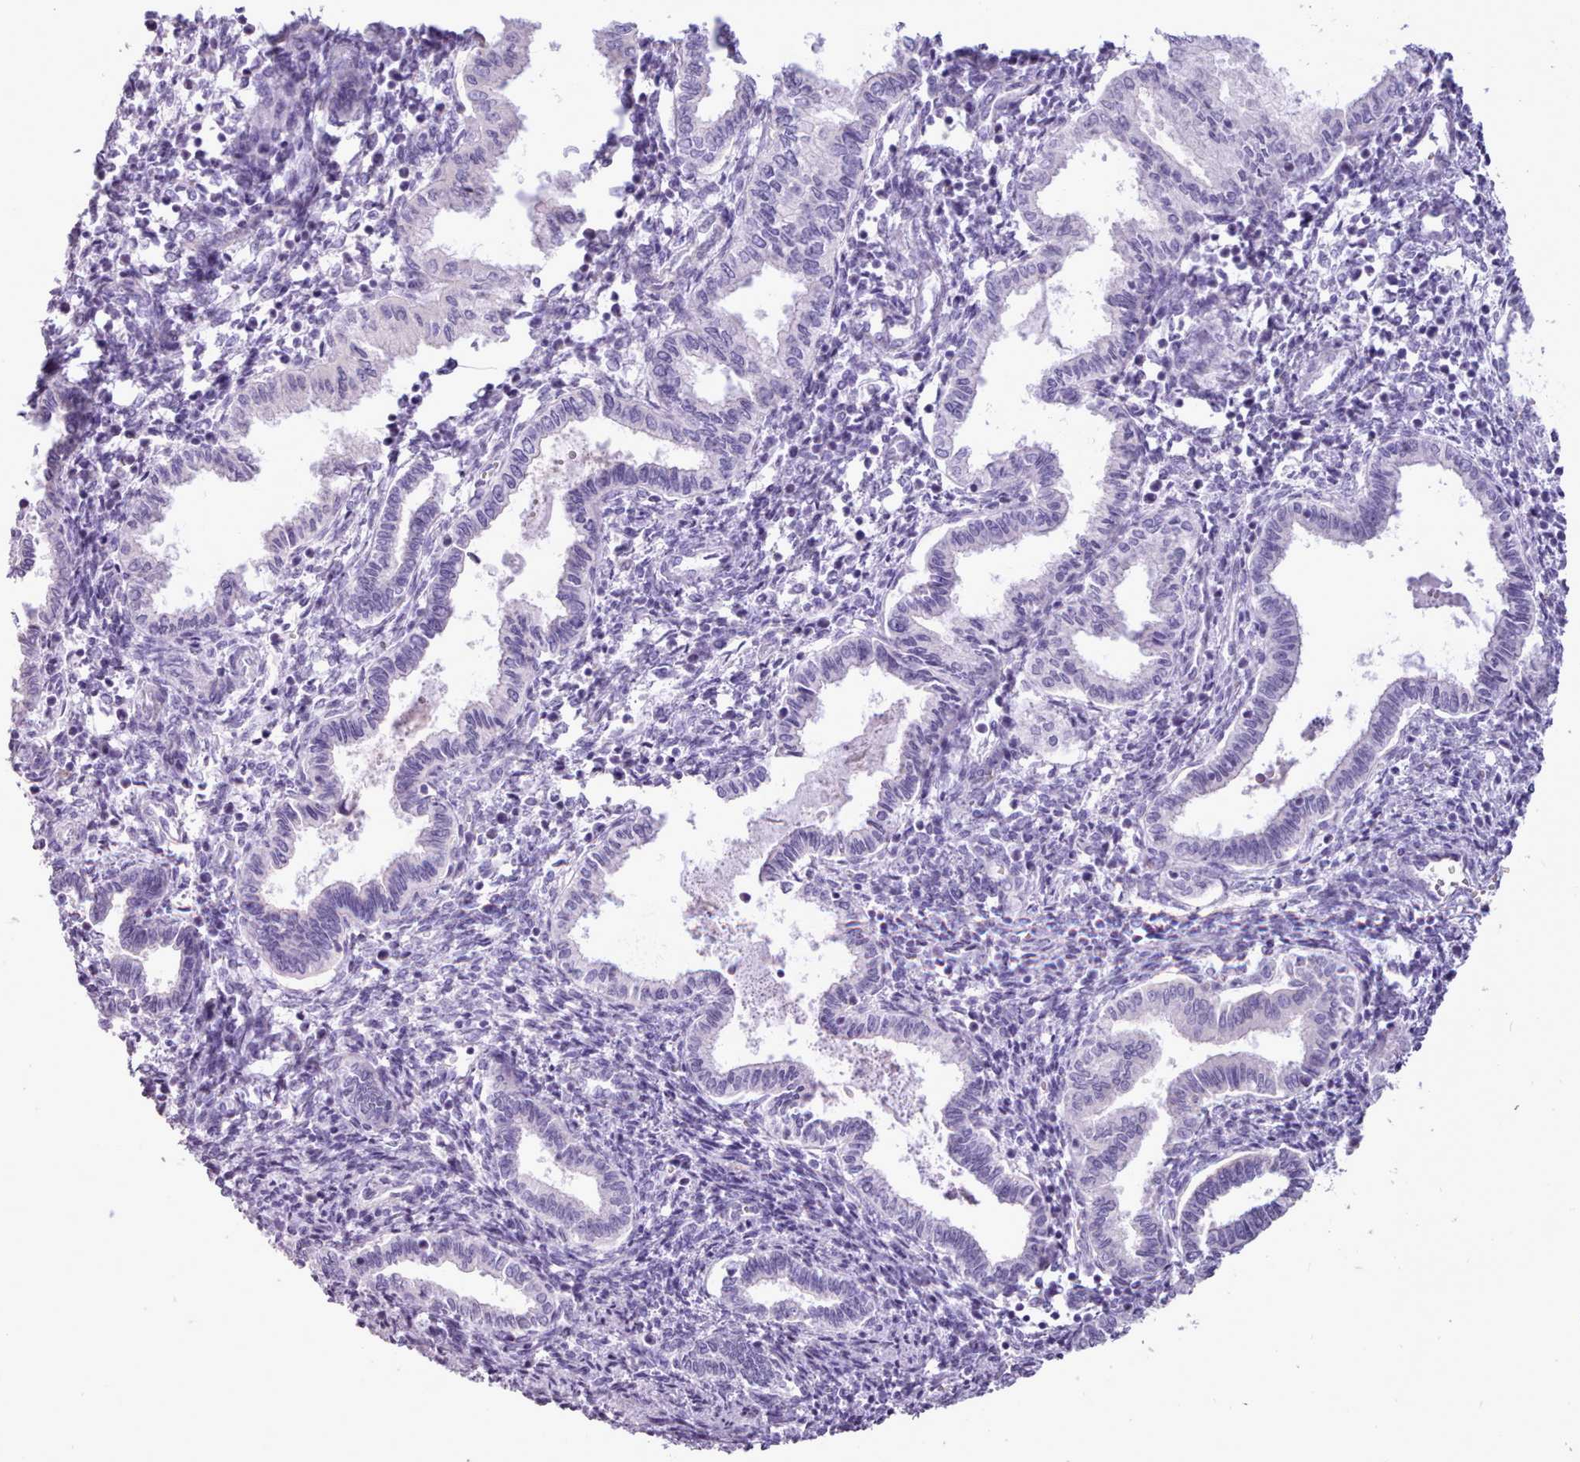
{"staining": {"intensity": "negative", "quantity": "none", "location": "none"}, "tissue": "endometrium", "cell_type": "Cells in endometrial stroma", "image_type": "normal", "snomed": [{"axis": "morphology", "description": "Normal tissue, NOS"}, {"axis": "topography", "description": "Endometrium"}], "caption": "This is an immunohistochemistry (IHC) photomicrograph of benign endometrium. There is no positivity in cells in endometrial stroma.", "gene": "BDKRB2", "patient": {"sex": "female", "age": 37}}